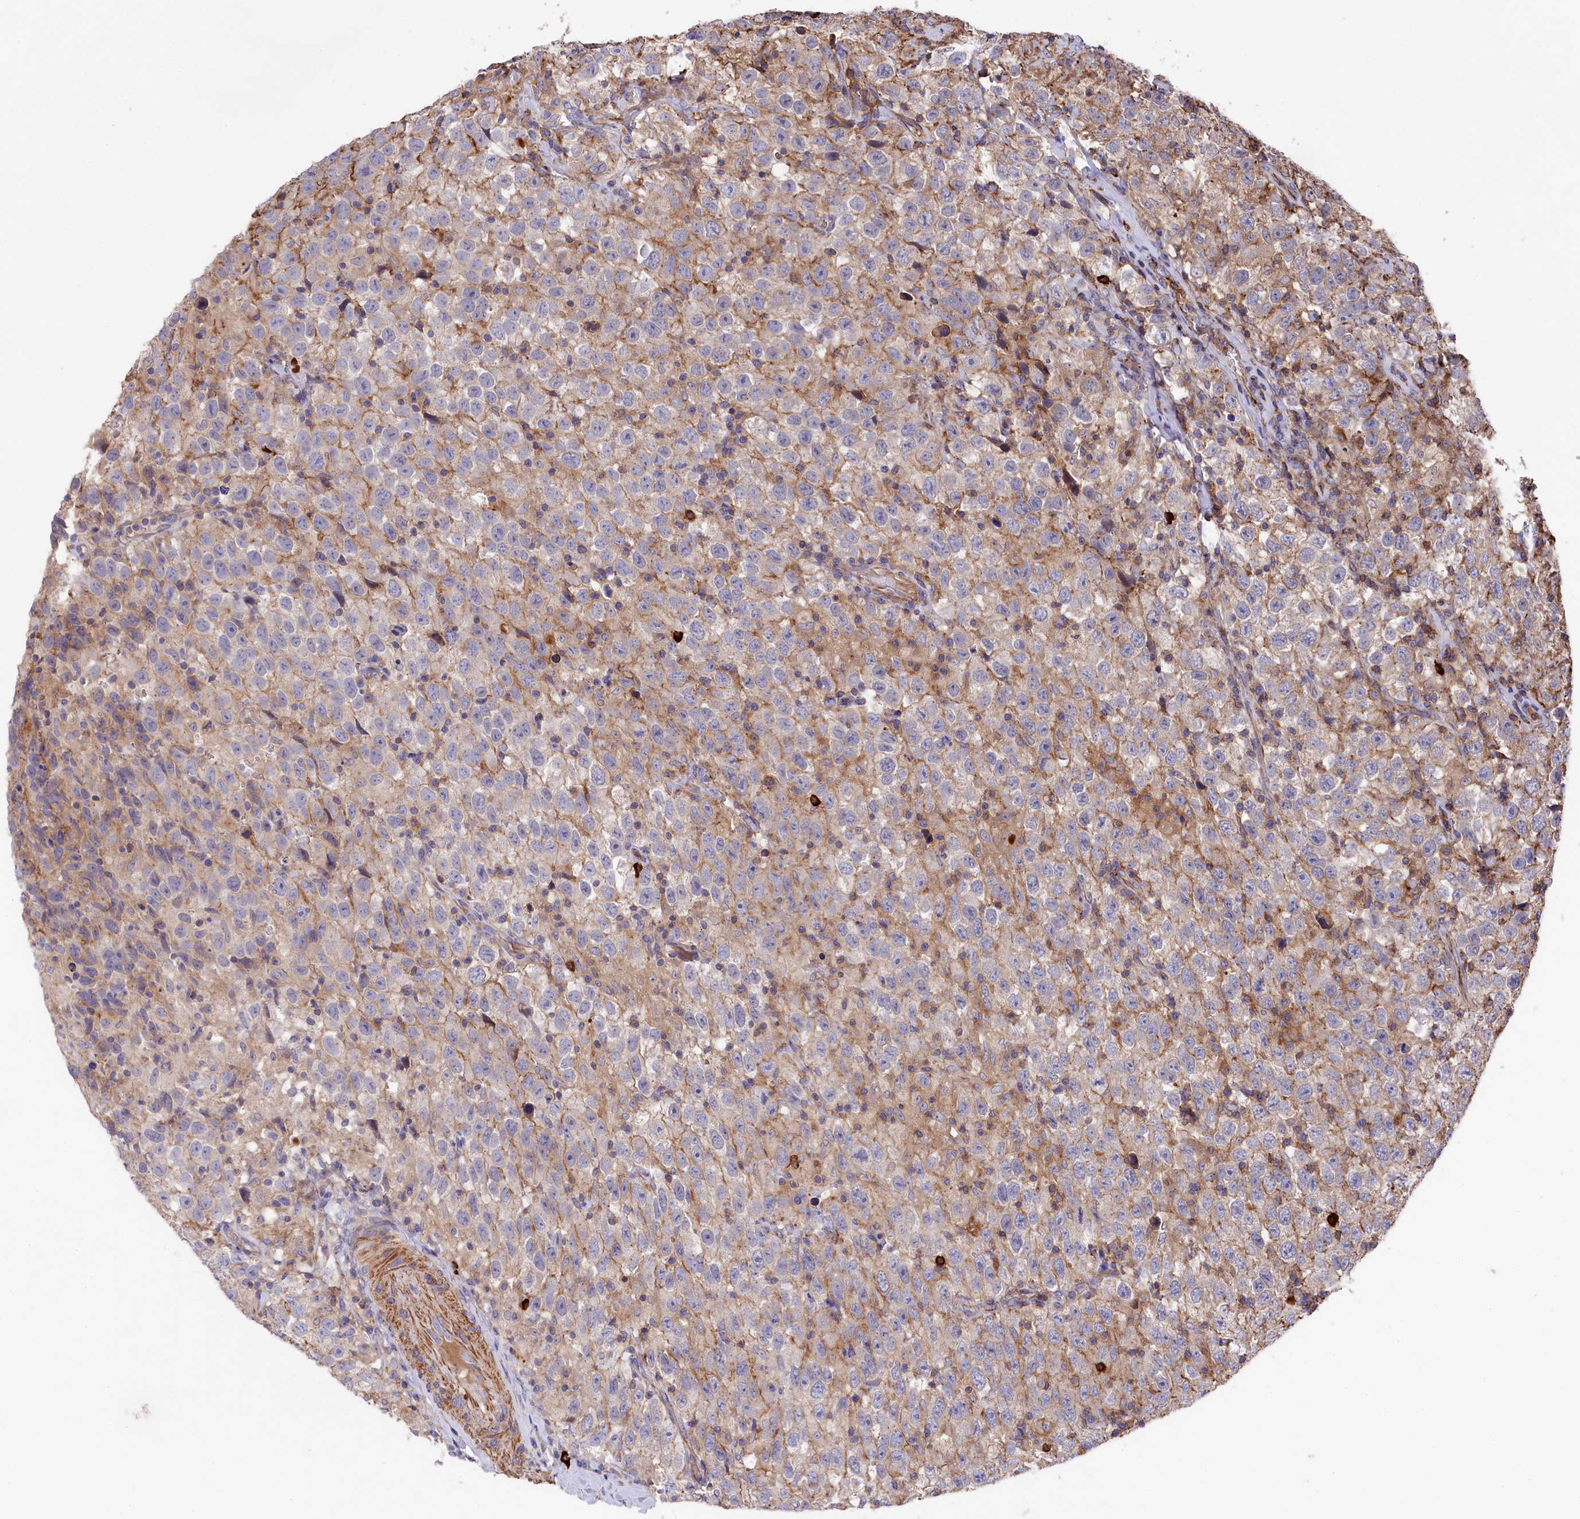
{"staining": {"intensity": "weak", "quantity": "<25%", "location": "cytoplasmic/membranous"}, "tissue": "testis cancer", "cell_type": "Tumor cells", "image_type": "cancer", "snomed": [{"axis": "morphology", "description": "Seminoma, NOS"}, {"axis": "topography", "description": "Testis"}], "caption": "Human seminoma (testis) stained for a protein using immunohistochemistry (IHC) reveals no staining in tumor cells.", "gene": "RAPSN", "patient": {"sex": "male", "age": 41}}